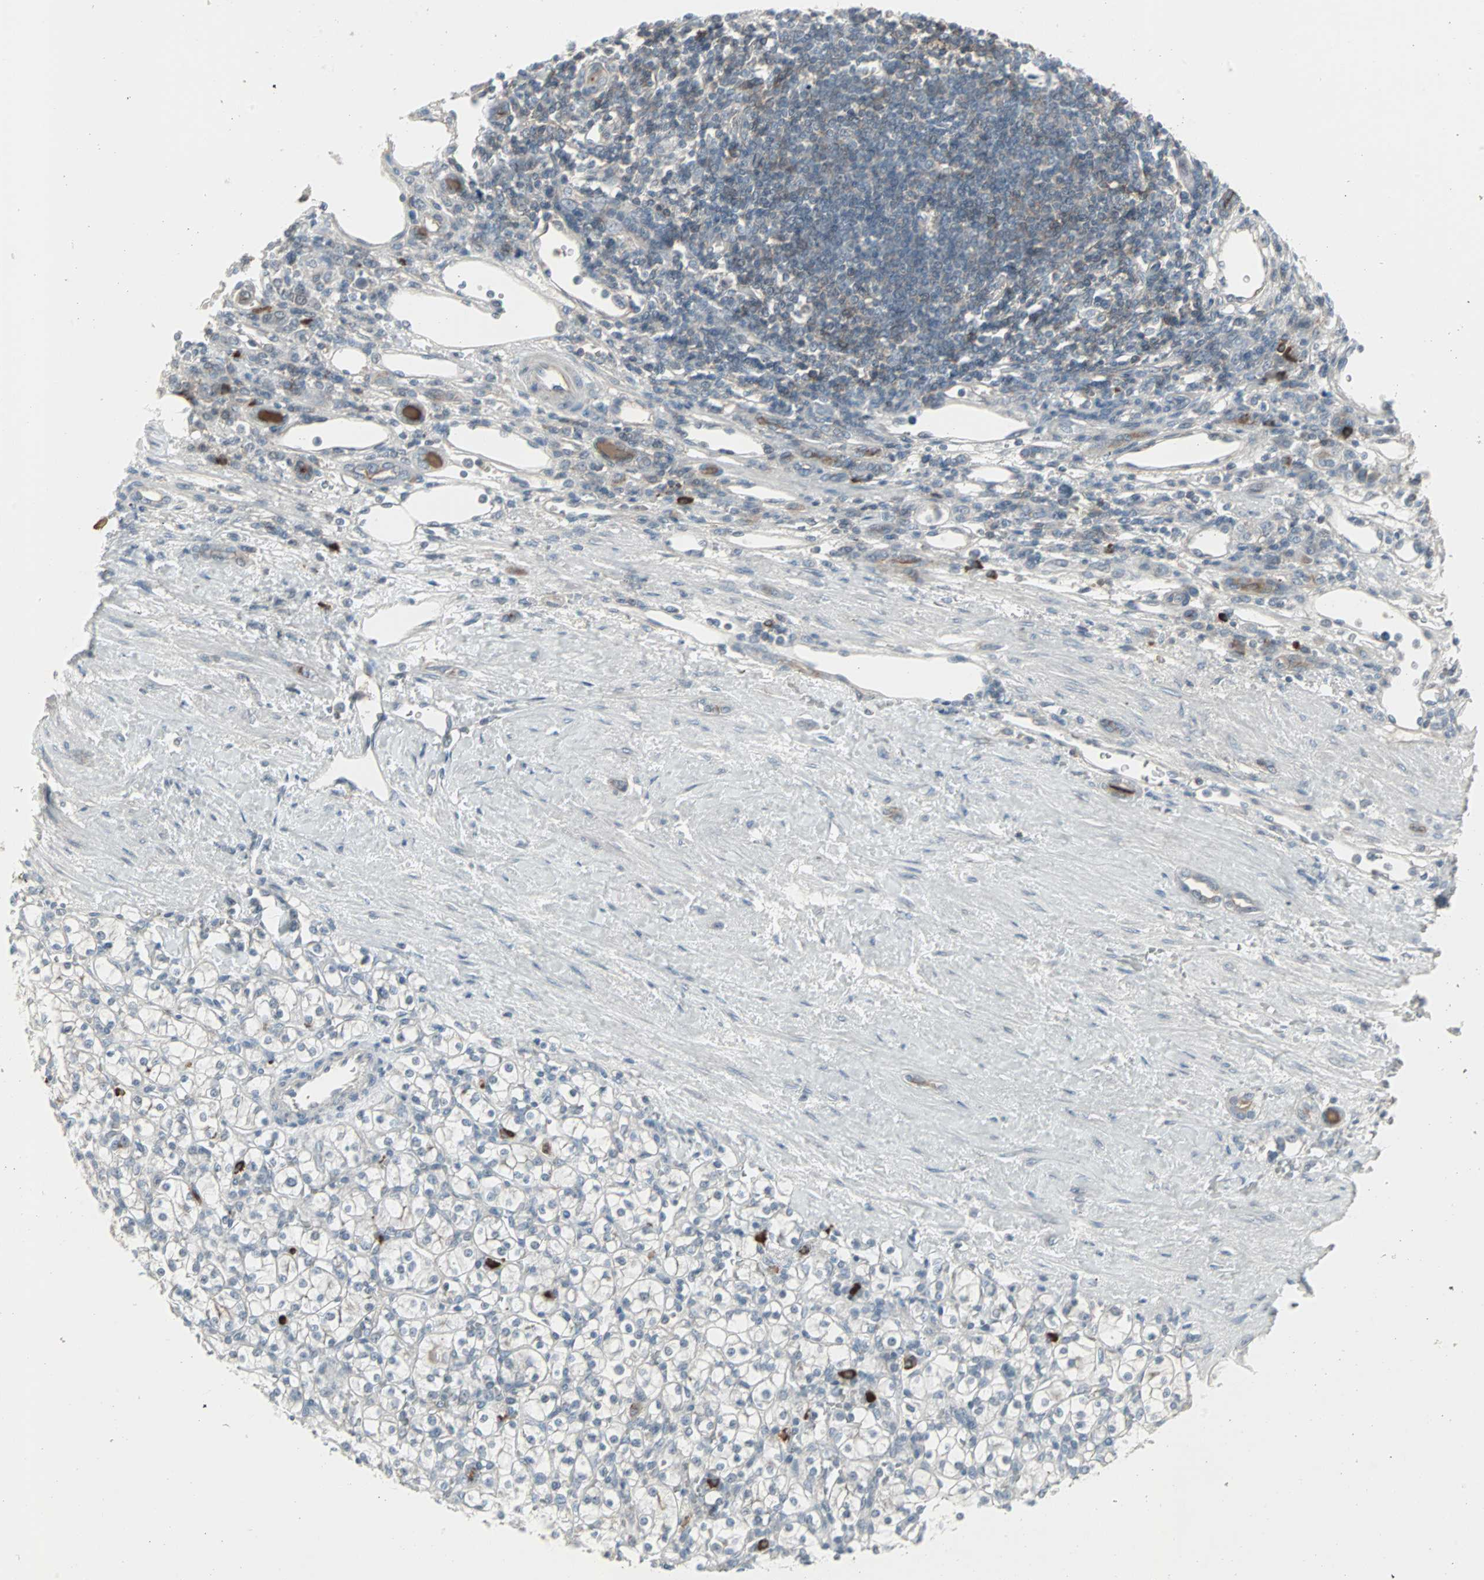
{"staining": {"intensity": "negative", "quantity": "none", "location": "none"}, "tissue": "renal cancer", "cell_type": "Tumor cells", "image_type": "cancer", "snomed": [{"axis": "morphology", "description": "Normal tissue, NOS"}, {"axis": "morphology", "description": "Adenocarcinoma, NOS"}, {"axis": "topography", "description": "Kidney"}], "caption": "Human renal adenocarcinoma stained for a protein using immunohistochemistry (IHC) displays no staining in tumor cells.", "gene": "ZSCAN32", "patient": {"sex": "female", "age": 55}}